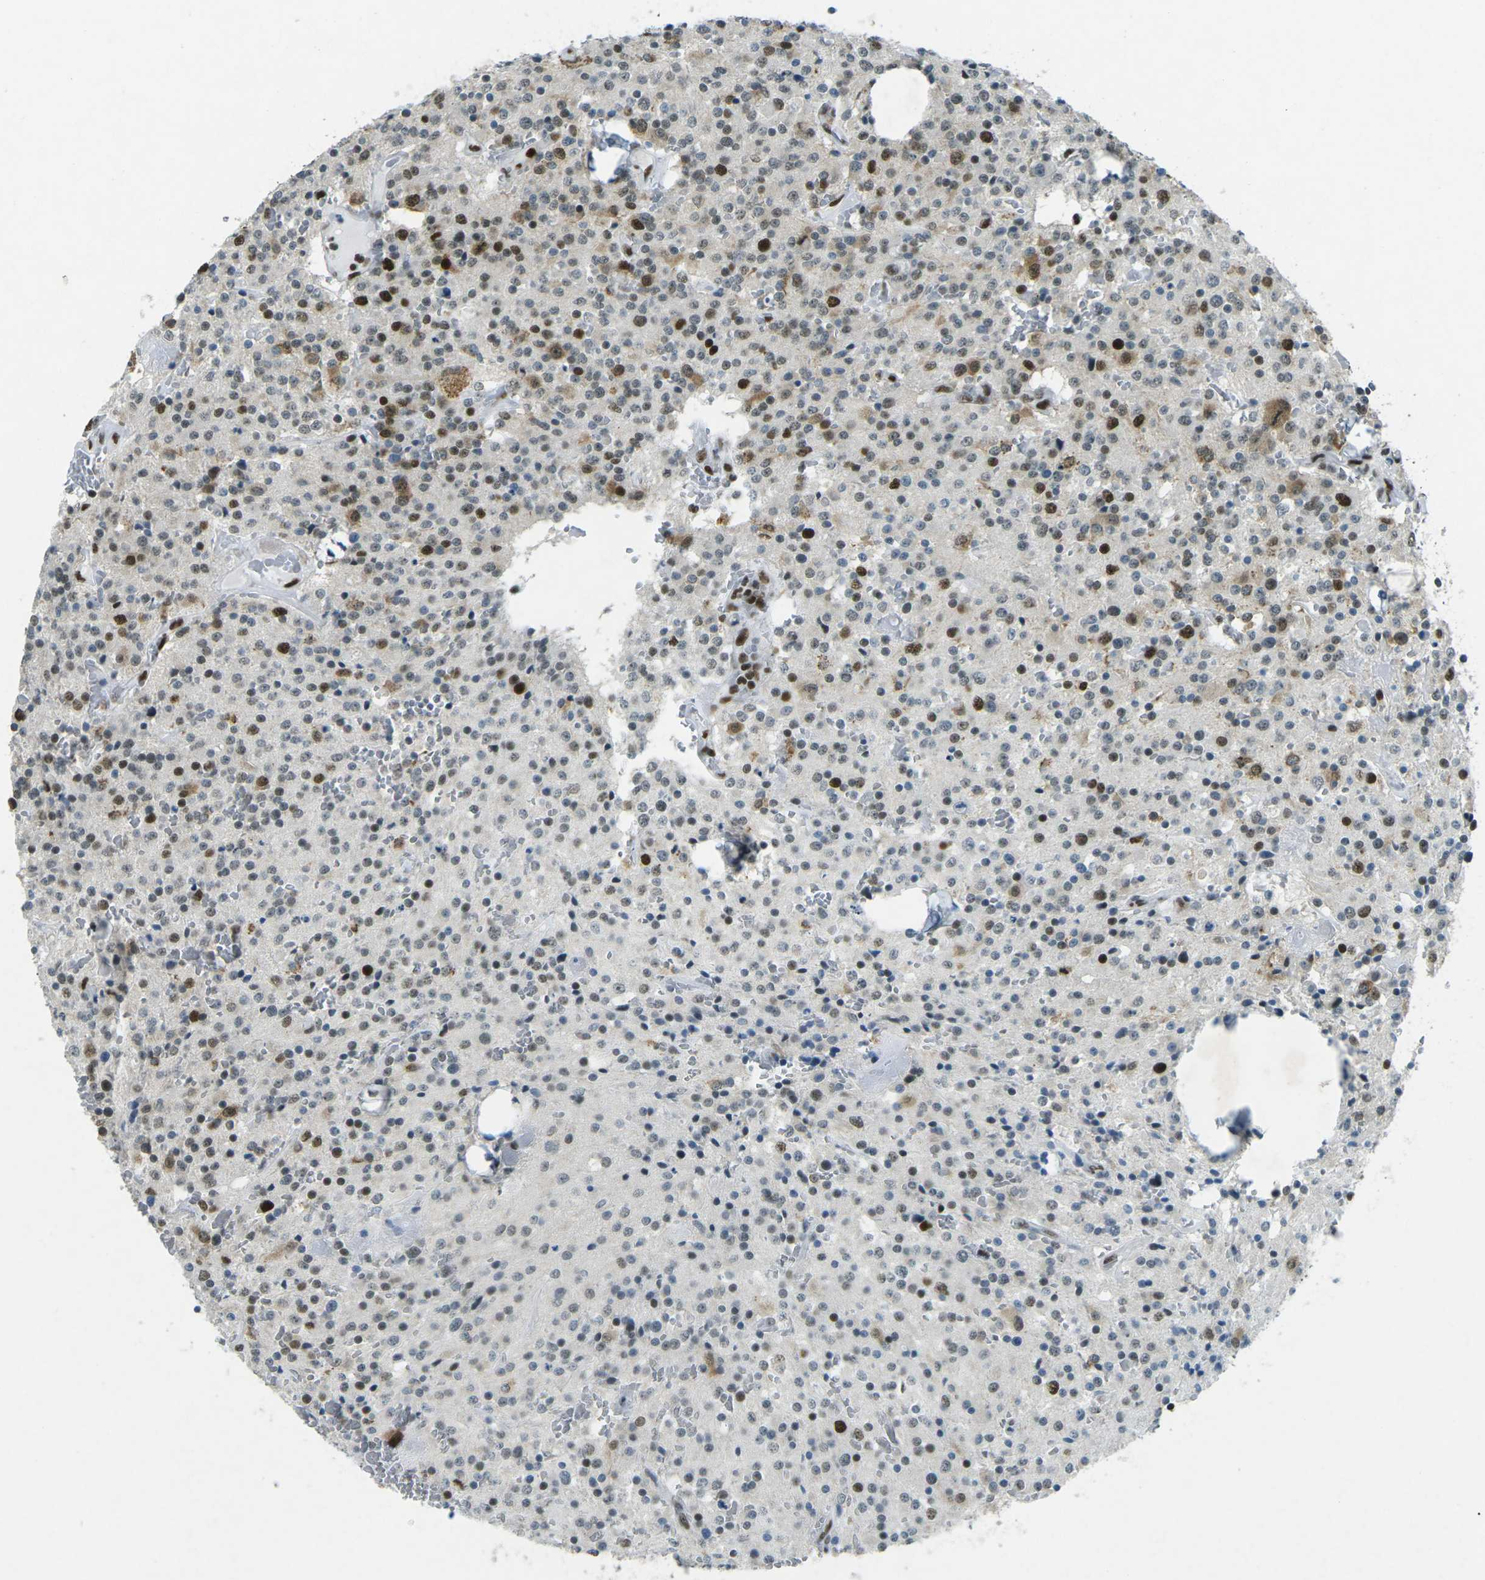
{"staining": {"intensity": "strong", "quantity": "25%-75%", "location": "nuclear"}, "tissue": "glioma", "cell_type": "Tumor cells", "image_type": "cancer", "snomed": [{"axis": "morphology", "description": "Glioma, malignant, Low grade"}, {"axis": "topography", "description": "Brain"}], "caption": "Glioma was stained to show a protein in brown. There is high levels of strong nuclear staining in about 25%-75% of tumor cells. Immunohistochemistry stains the protein in brown and the nuclei are stained blue.", "gene": "RB1", "patient": {"sex": "male", "age": 58}}